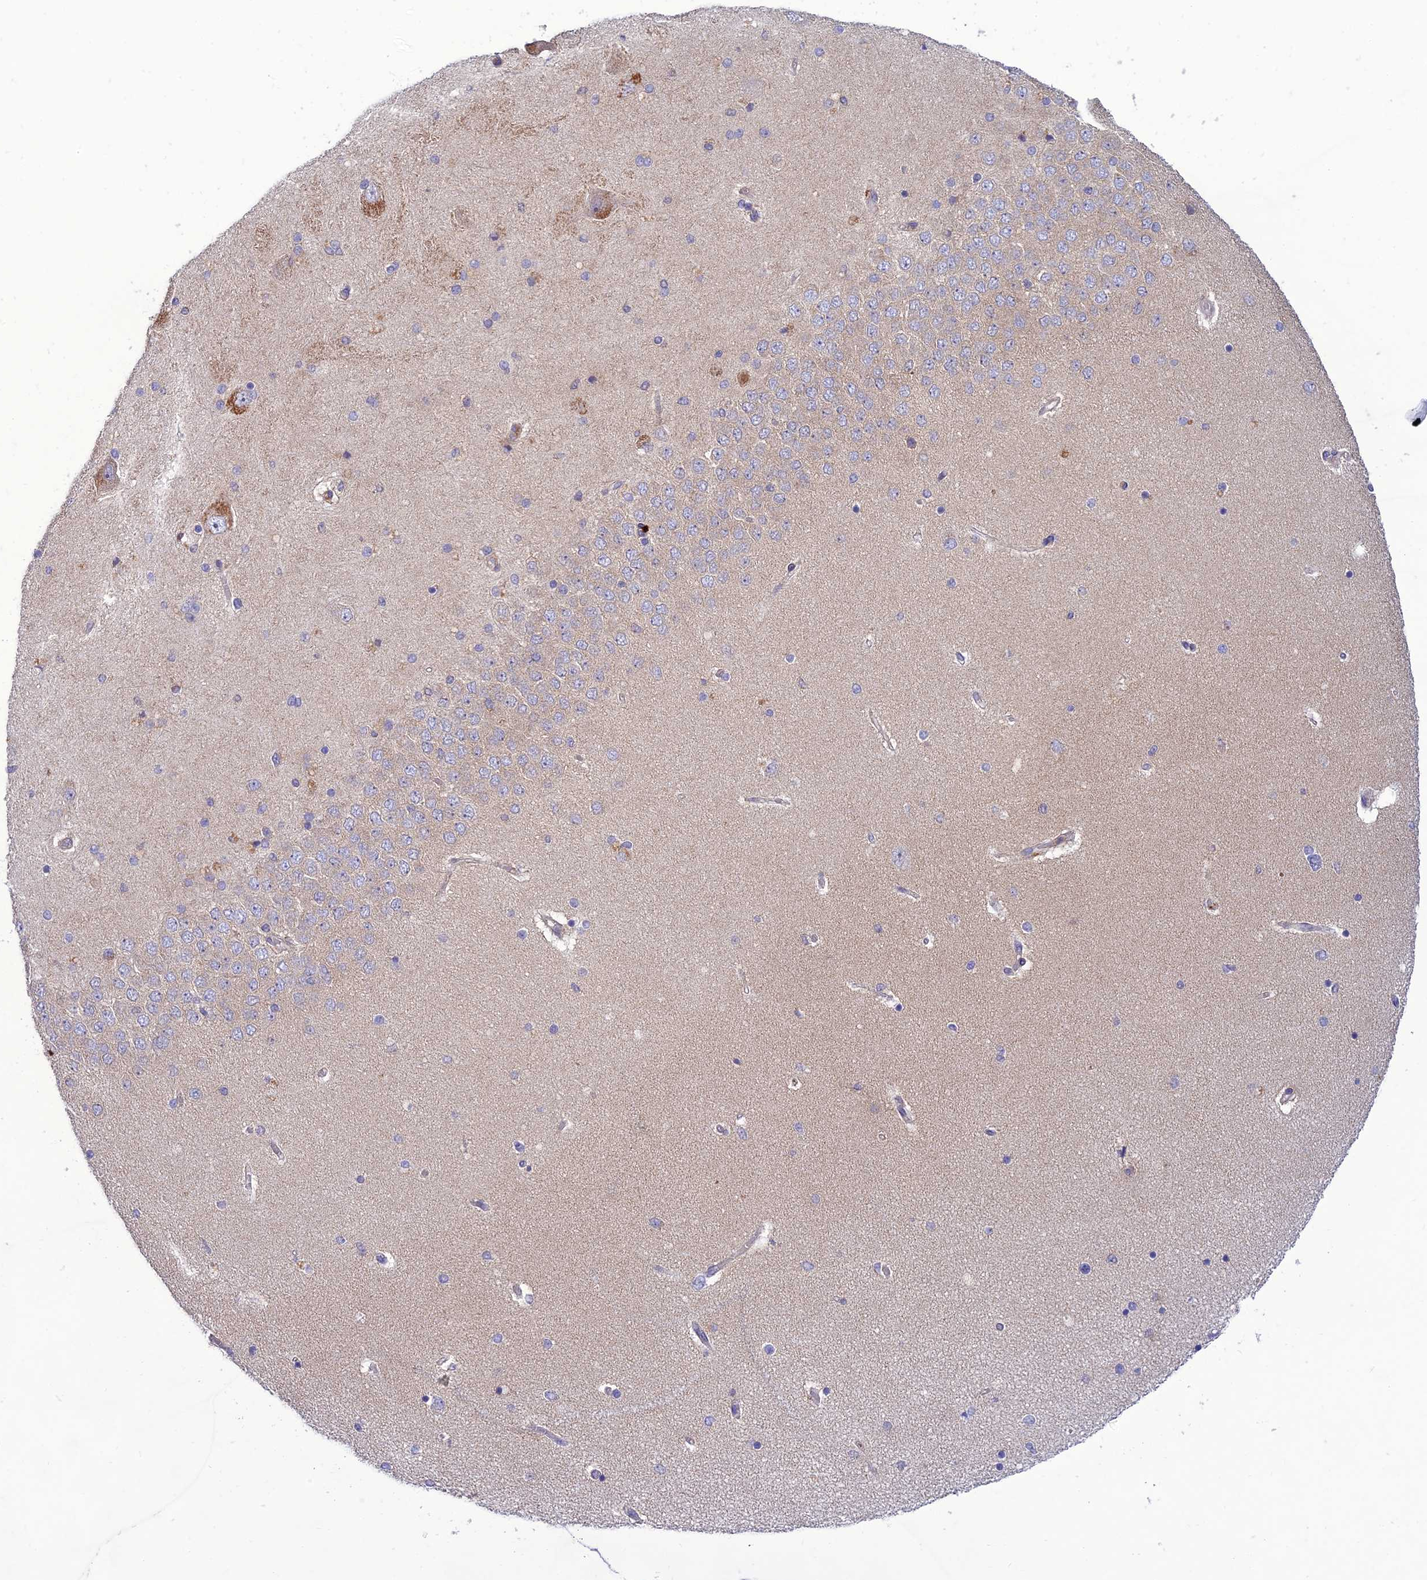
{"staining": {"intensity": "weak", "quantity": "<25%", "location": "cytoplasmic/membranous"}, "tissue": "hippocampus", "cell_type": "Glial cells", "image_type": "normal", "snomed": [{"axis": "morphology", "description": "Normal tissue, NOS"}, {"axis": "topography", "description": "Hippocampus"}], "caption": "An immunohistochemistry (IHC) histopathology image of normal hippocampus is shown. There is no staining in glial cells of hippocampus.", "gene": "IRAK3", "patient": {"sex": "female", "age": 54}}